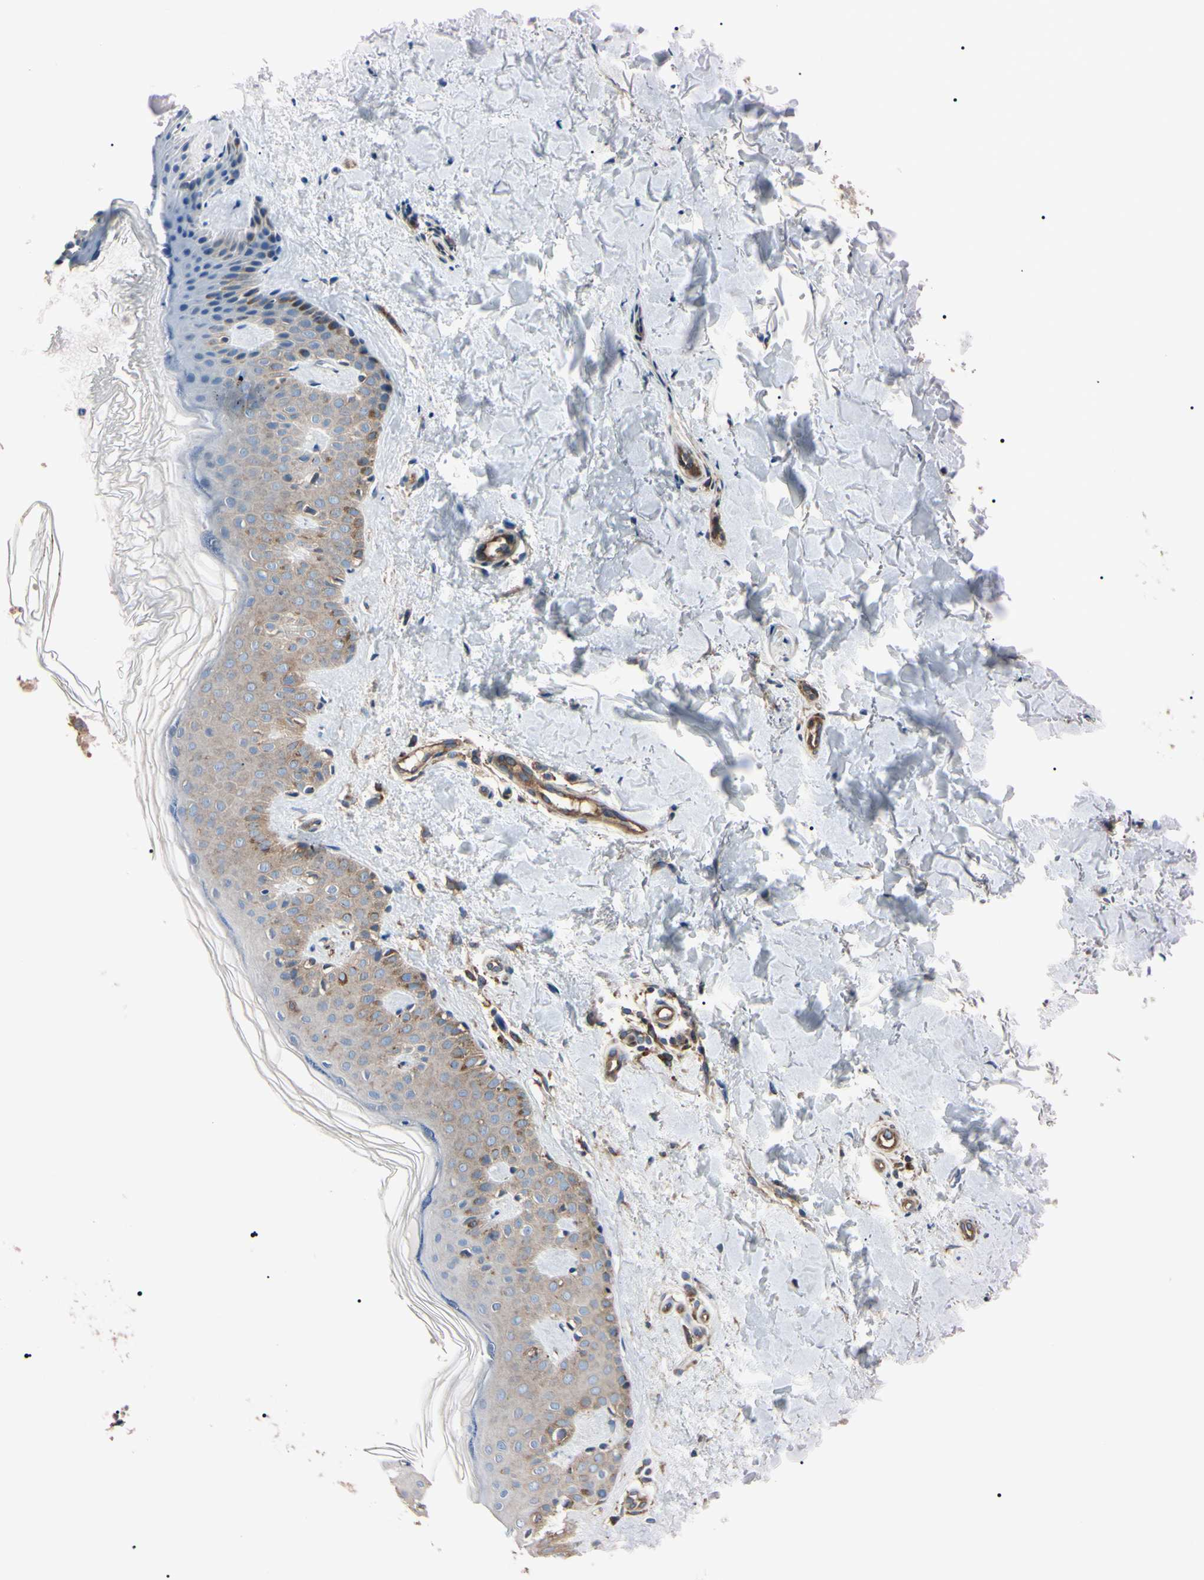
{"staining": {"intensity": "moderate", "quantity": ">75%", "location": "cytoplasmic/membranous"}, "tissue": "skin", "cell_type": "Fibroblasts", "image_type": "normal", "snomed": [{"axis": "morphology", "description": "Normal tissue, NOS"}, {"axis": "topography", "description": "Skin"}], "caption": "Protein expression analysis of normal human skin reveals moderate cytoplasmic/membranous staining in about >75% of fibroblasts. (DAB IHC with brightfield microscopy, high magnification).", "gene": "PRKACA", "patient": {"sex": "male", "age": 67}}